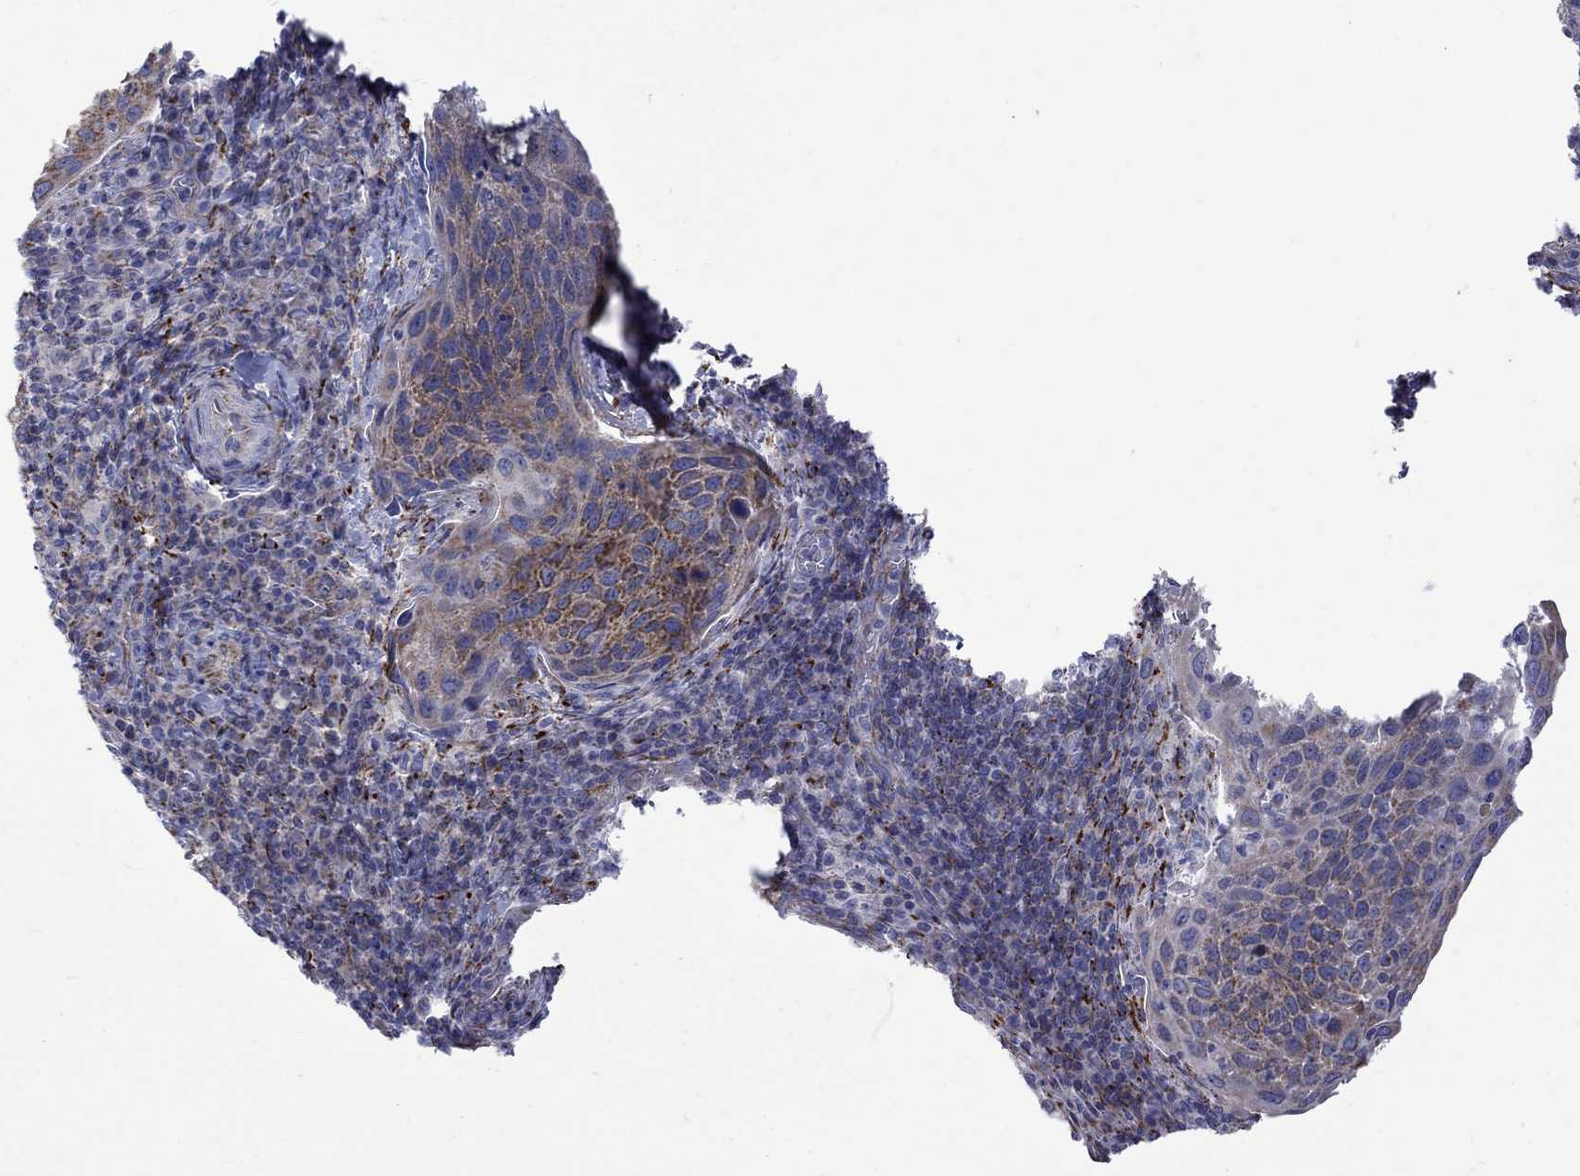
{"staining": {"intensity": "strong", "quantity": ">75%", "location": "cytoplasmic/membranous"}, "tissue": "cervical cancer", "cell_type": "Tumor cells", "image_type": "cancer", "snomed": [{"axis": "morphology", "description": "Squamous cell carcinoma, NOS"}, {"axis": "topography", "description": "Cervix"}], "caption": "Human cervical squamous cell carcinoma stained with a protein marker demonstrates strong staining in tumor cells.", "gene": "CISD1", "patient": {"sex": "female", "age": 54}}